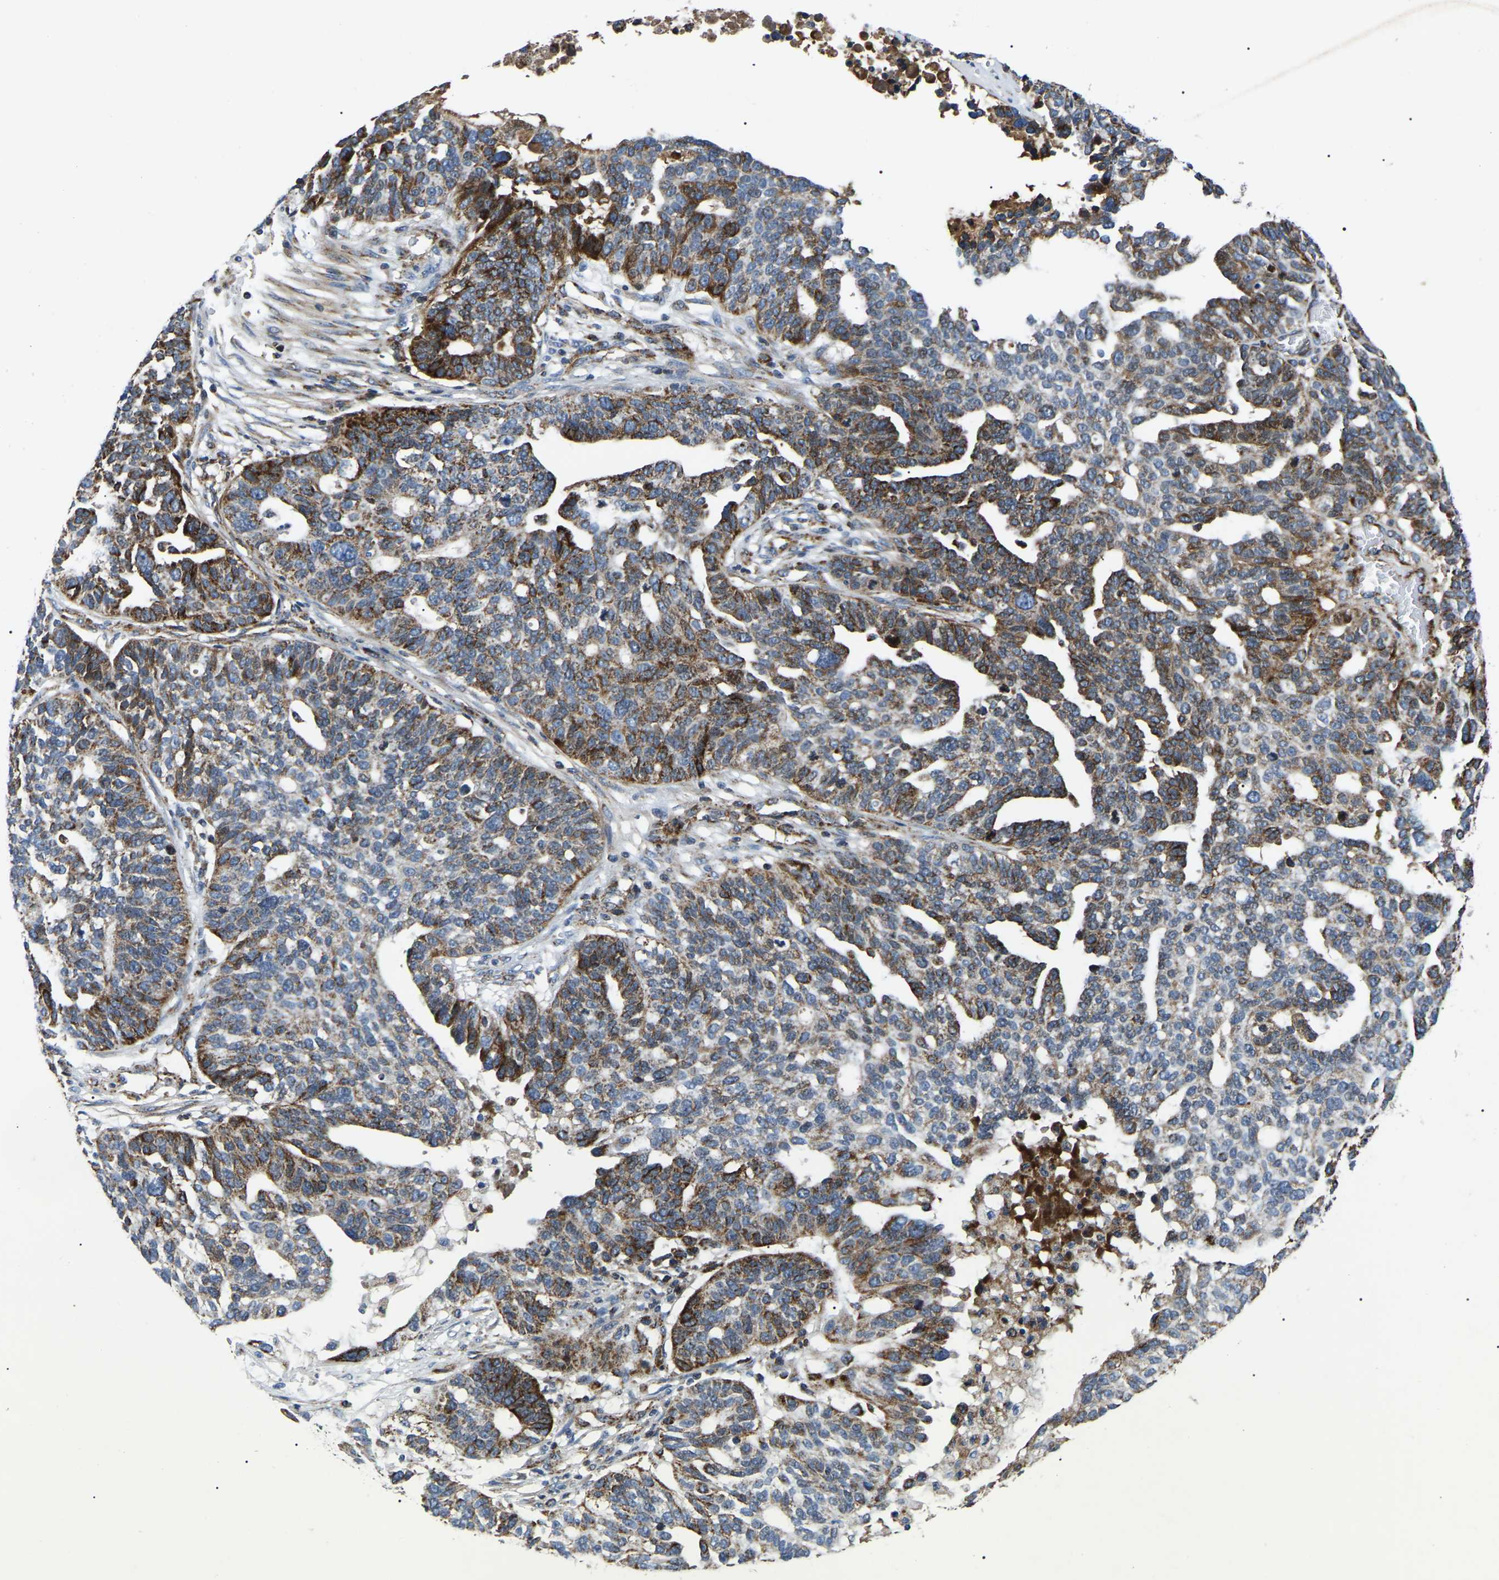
{"staining": {"intensity": "strong", "quantity": ">75%", "location": "cytoplasmic/membranous"}, "tissue": "ovarian cancer", "cell_type": "Tumor cells", "image_type": "cancer", "snomed": [{"axis": "morphology", "description": "Cystadenocarcinoma, serous, NOS"}, {"axis": "topography", "description": "Ovary"}], "caption": "Protein analysis of ovarian serous cystadenocarcinoma tissue exhibits strong cytoplasmic/membranous expression in approximately >75% of tumor cells.", "gene": "PPM1E", "patient": {"sex": "female", "age": 59}}